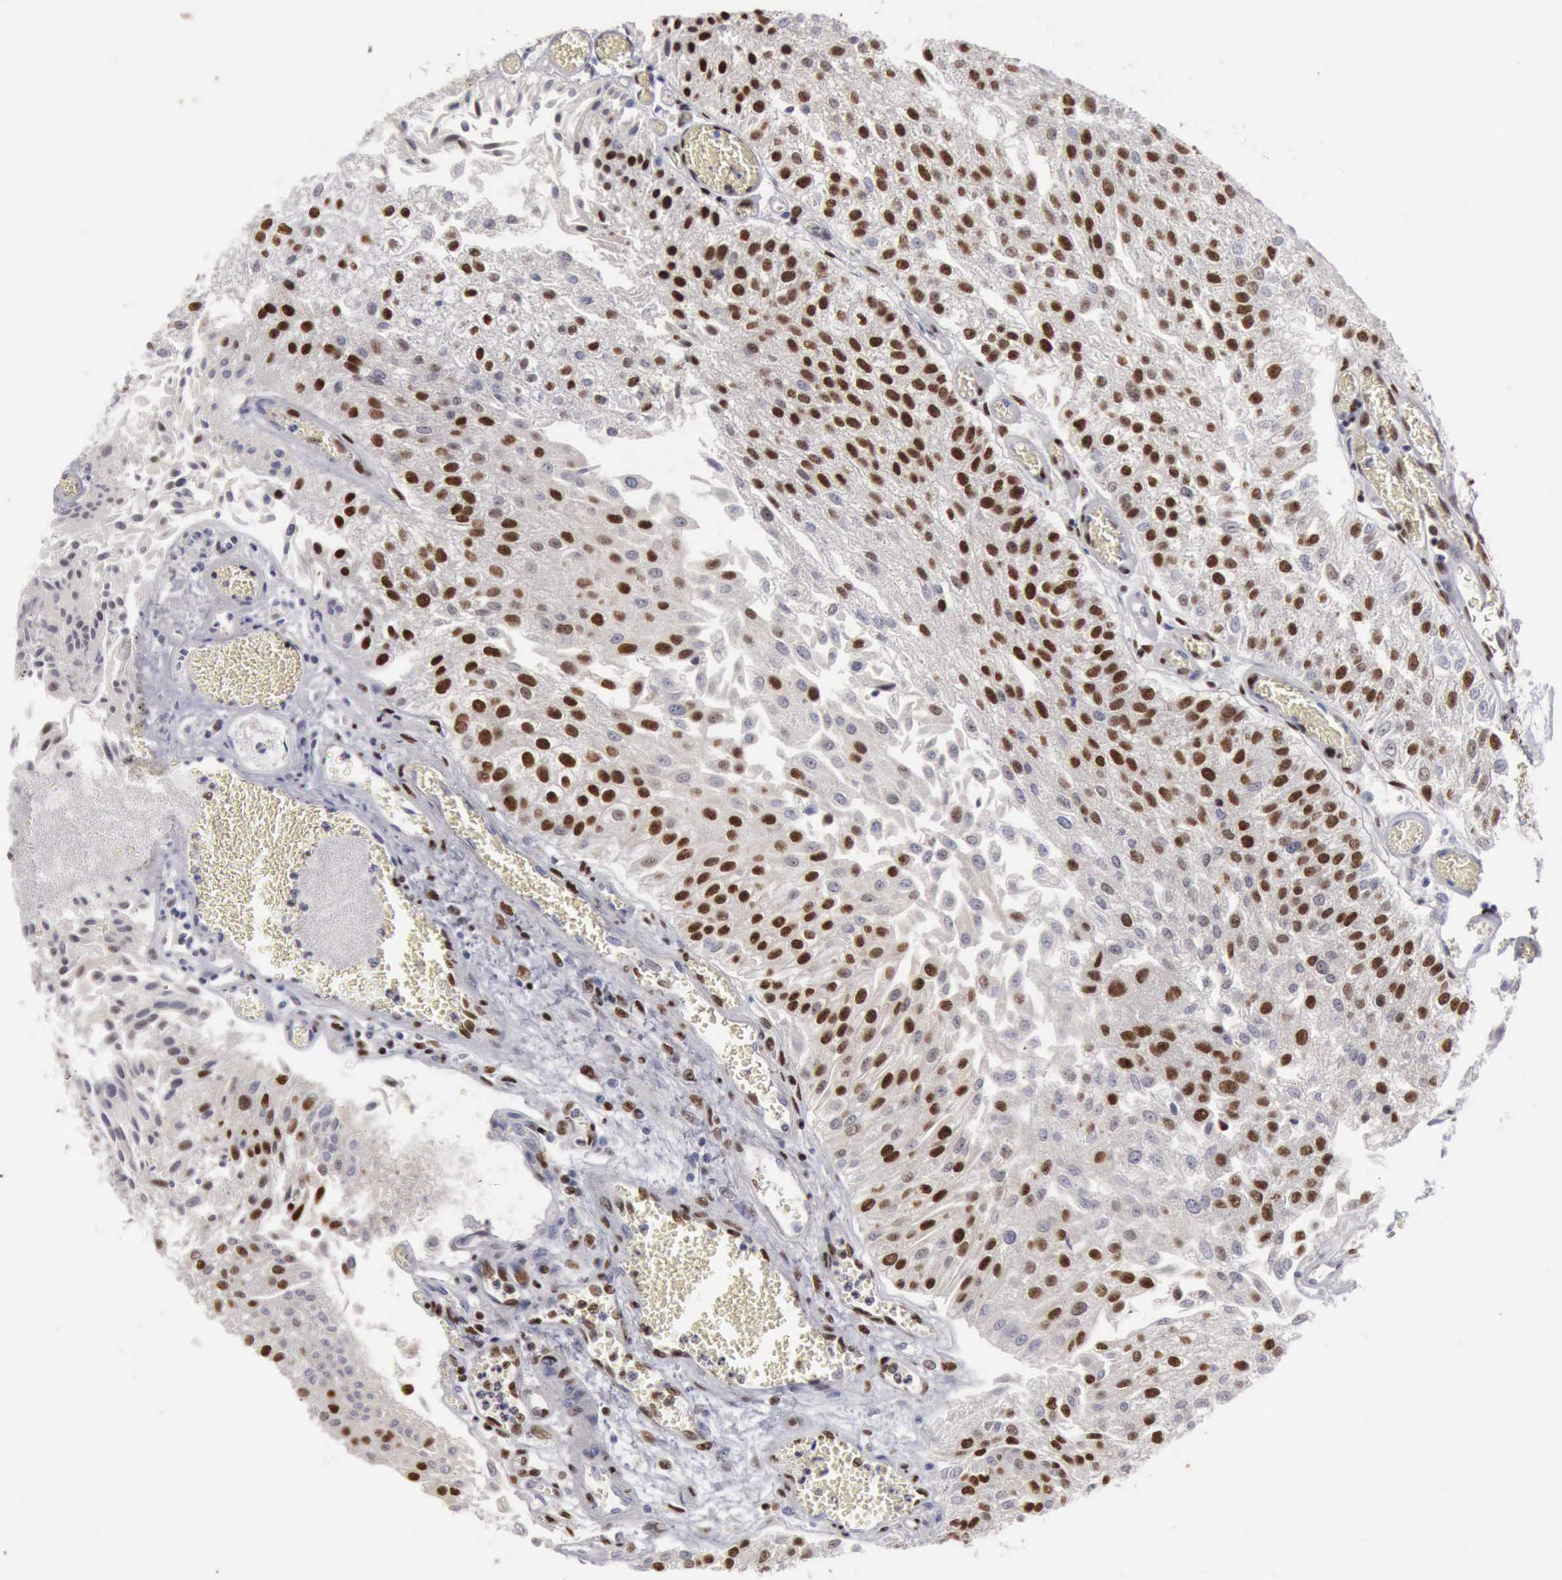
{"staining": {"intensity": "strong", "quantity": "25%-75%", "location": "nuclear"}, "tissue": "urothelial cancer", "cell_type": "Tumor cells", "image_type": "cancer", "snomed": [{"axis": "morphology", "description": "Urothelial carcinoma, Low grade"}, {"axis": "topography", "description": "Urinary bladder"}], "caption": "Tumor cells display high levels of strong nuclear staining in approximately 25%-75% of cells in urothelial carcinoma (low-grade).", "gene": "KIAA0586", "patient": {"sex": "male", "age": 86}}